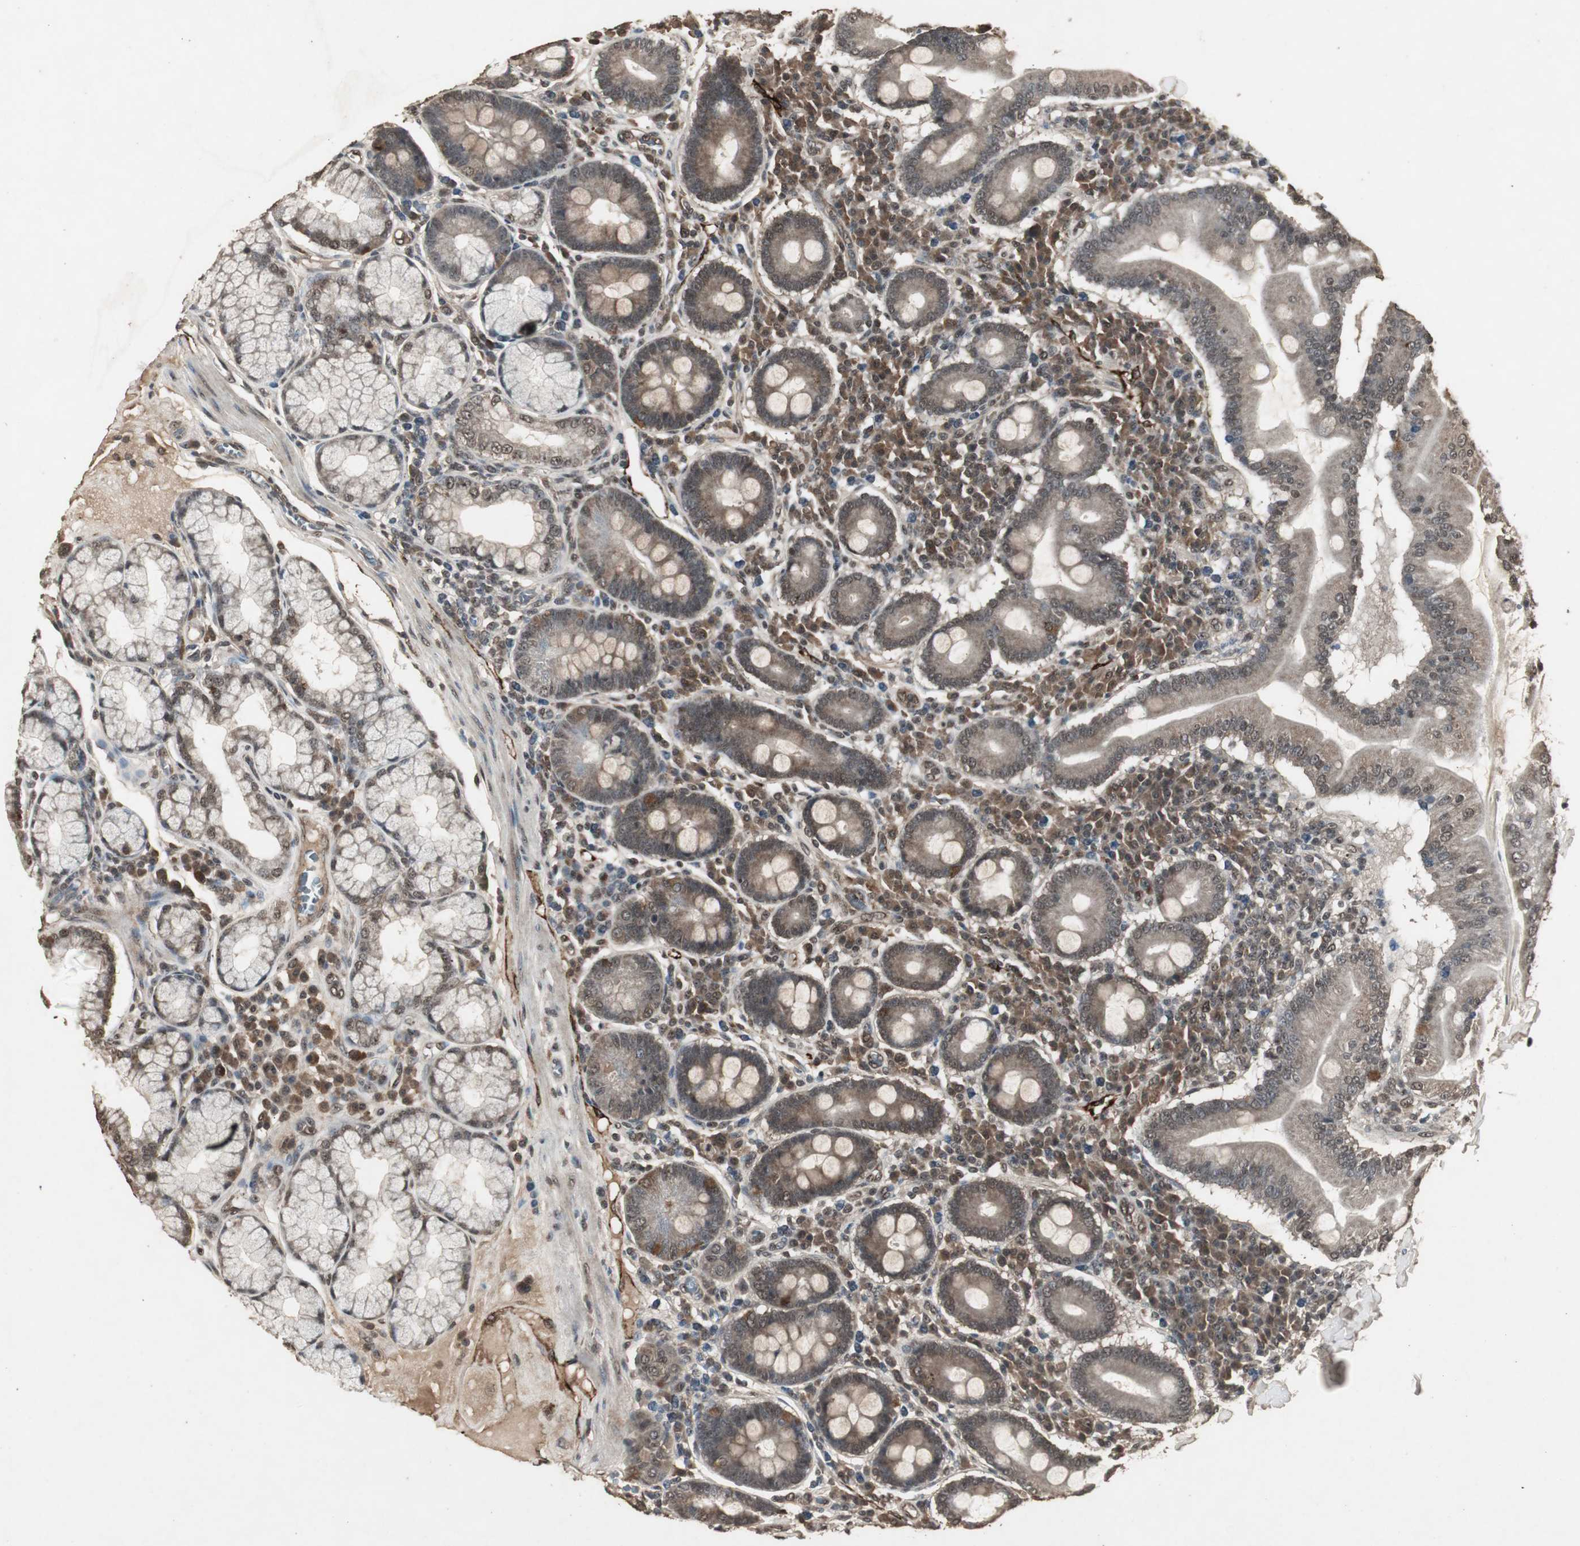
{"staining": {"intensity": "moderate", "quantity": ">75%", "location": "cytoplasmic/membranous,nuclear"}, "tissue": "duodenum", "cell_type": "Glandular cells", "image_type": "normal", "snomed": [{"axis": "morphology", "description": "Normal tissue, NOS"}, {"axis": "topography", "description": "Duodenum"}], "caption": "IHC image of normal duodenum: duodenum stained using immunohistochemistry shows medium levels of moderate protein expression localized specifically in the cytoplasmic/membranous,nuclear of glandular cells, appearing as a cytoplasmic/membranous,nuclear brown color.", "gene": "EMX1", "patient": {"sex": "male", "age": 50}}